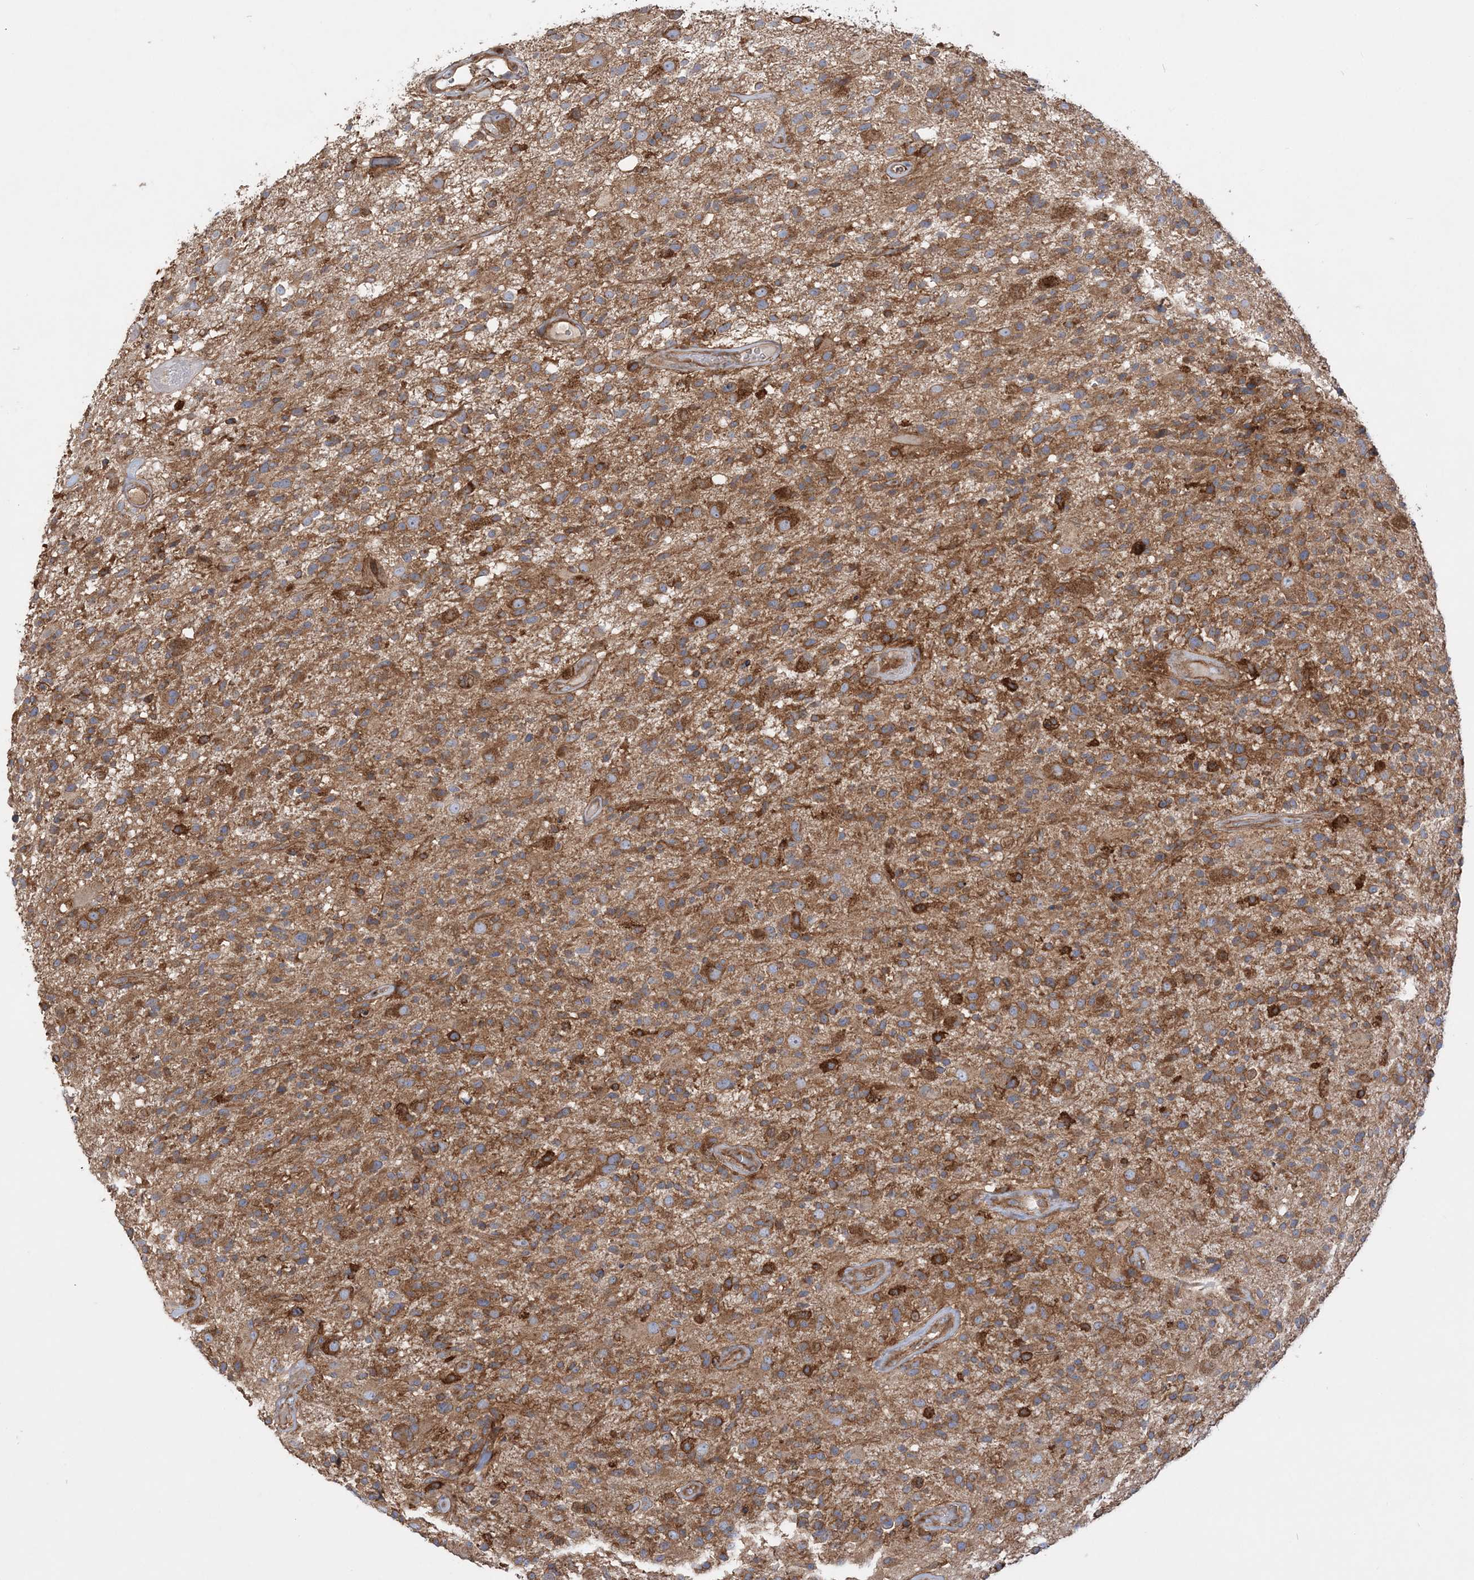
{"staining": {"intensity": "moderate", "quantity": ">75%", "location": "cytoplasmic/membranous"}, "tissue": "glioma", "cell_type": "Tumor cells", "image_type": "cancer", "snomed": [{"axis": "morphology", "description": "Glioma, malignant, High grade"}, {"axis": "morphology", "description": "Glioblastoma, NOS"}, {"axis": "topography", "description": "Brain"}], "caption": "A high-resolution image shows immunohistochemistry (IHC) staining of glioma, which displays moderate cytoplasmic/membranous positivity in about >75% of tumor cells.", "gene": "TBC1D5", "patient": {"sex": "male", "age": 60}}